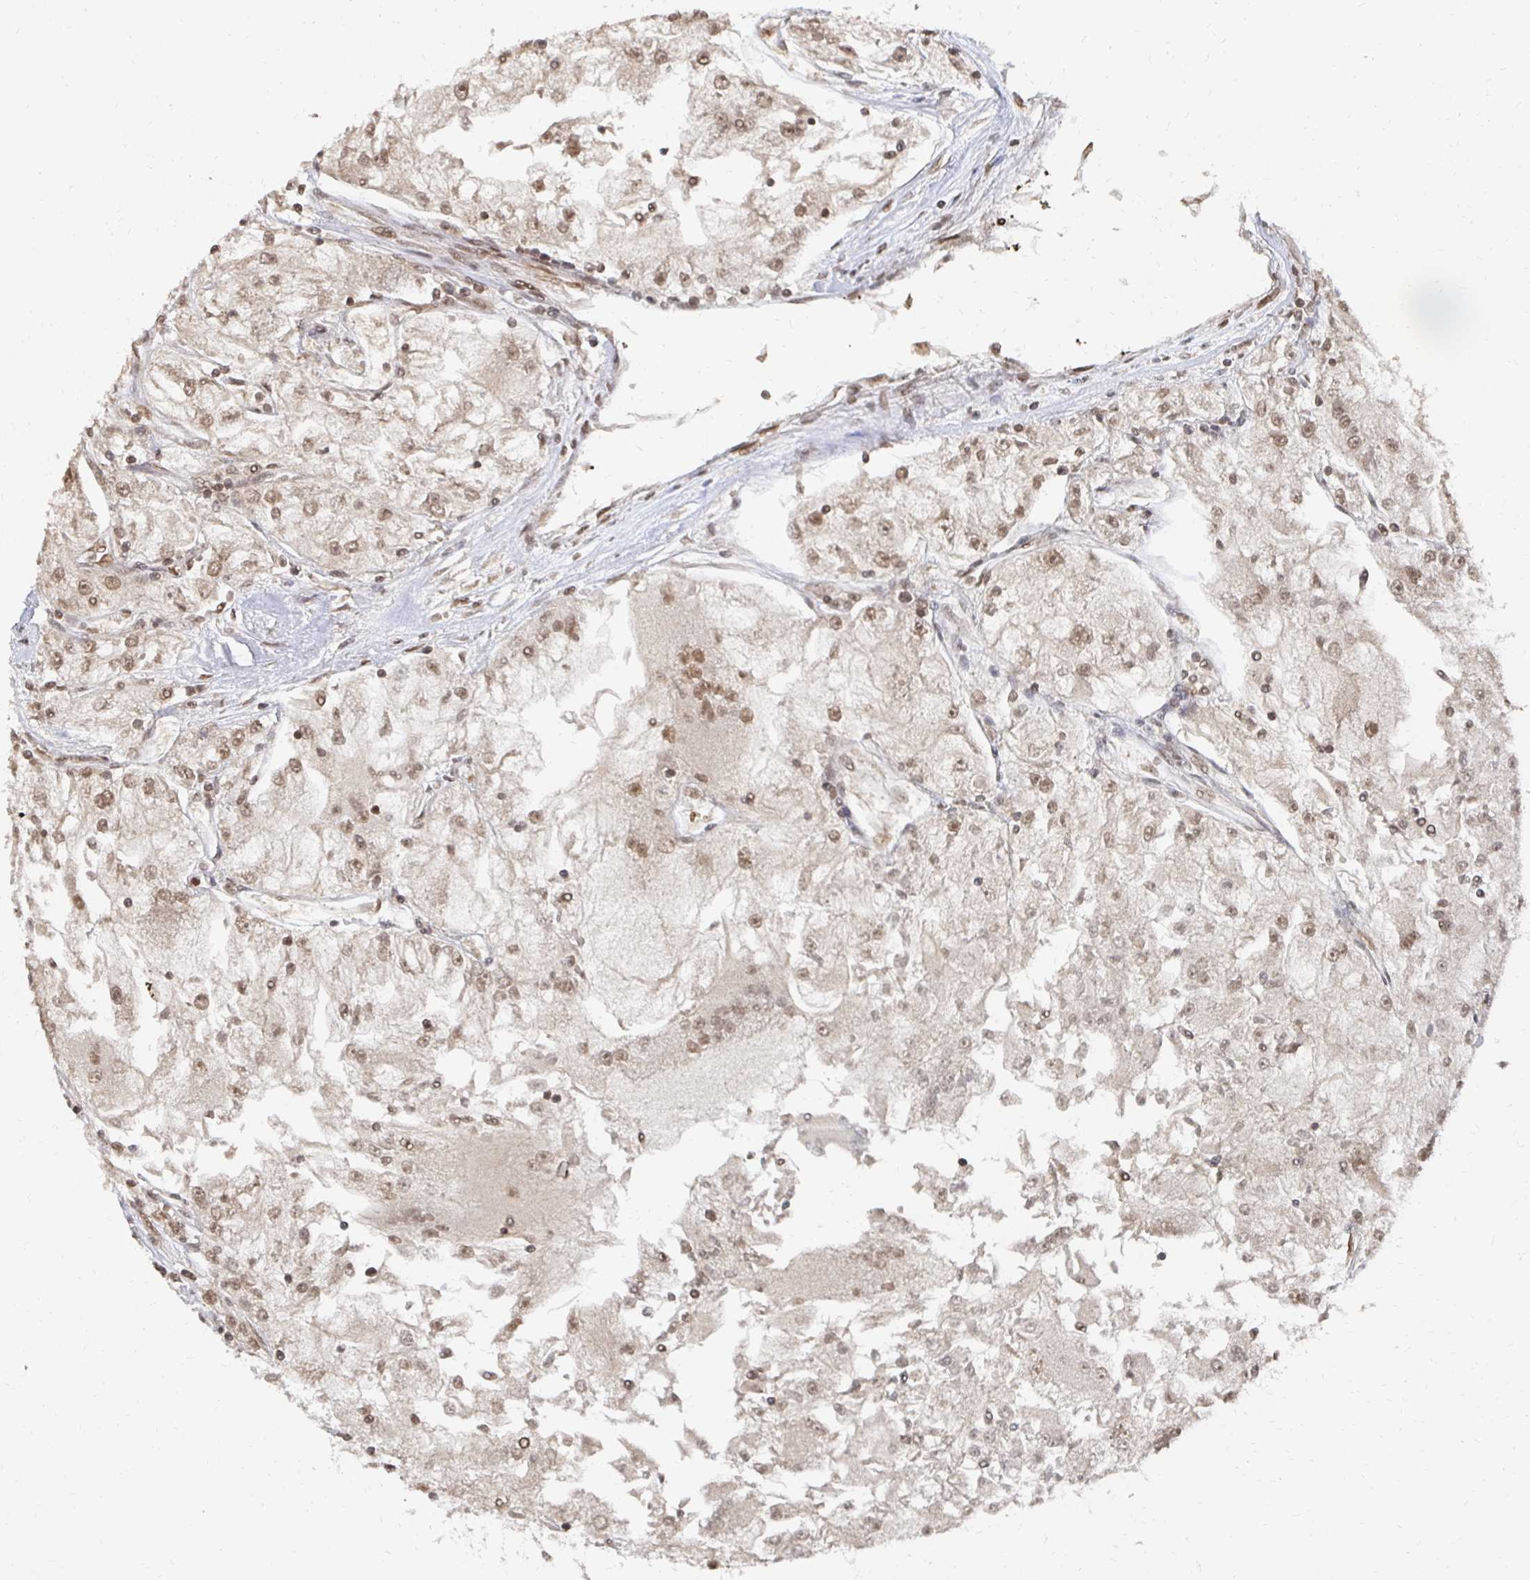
{"staining": {"intensity": "moderate", "quantity": ">75%", "location": "nuclear"}, "tissue": "renal cancer", "cell_type": "Tumor cells", "image_type": "cancer", "snomed": [{"axis": "morphology", "description": "Adenocarcinoma, NOS"}, {"axis": "topography", "description": "Kidney"}], "caption": "High-magnification brightfield microscopy of renal cancer (adenocarcinoma) stained with DAB (brown) and counterstained with hematoxylin (blue). tumor cells exhibit moderate nuclear expression is present in approximately>75% of cells. (Stains: DAB (3,3'-diaminobenzidine) in brown, nuclei in blue, Microscopy: brightfield microscopy at high magnification).", "gene": "GTF3C6", "patient": {"sex": "female", "age": 72}}